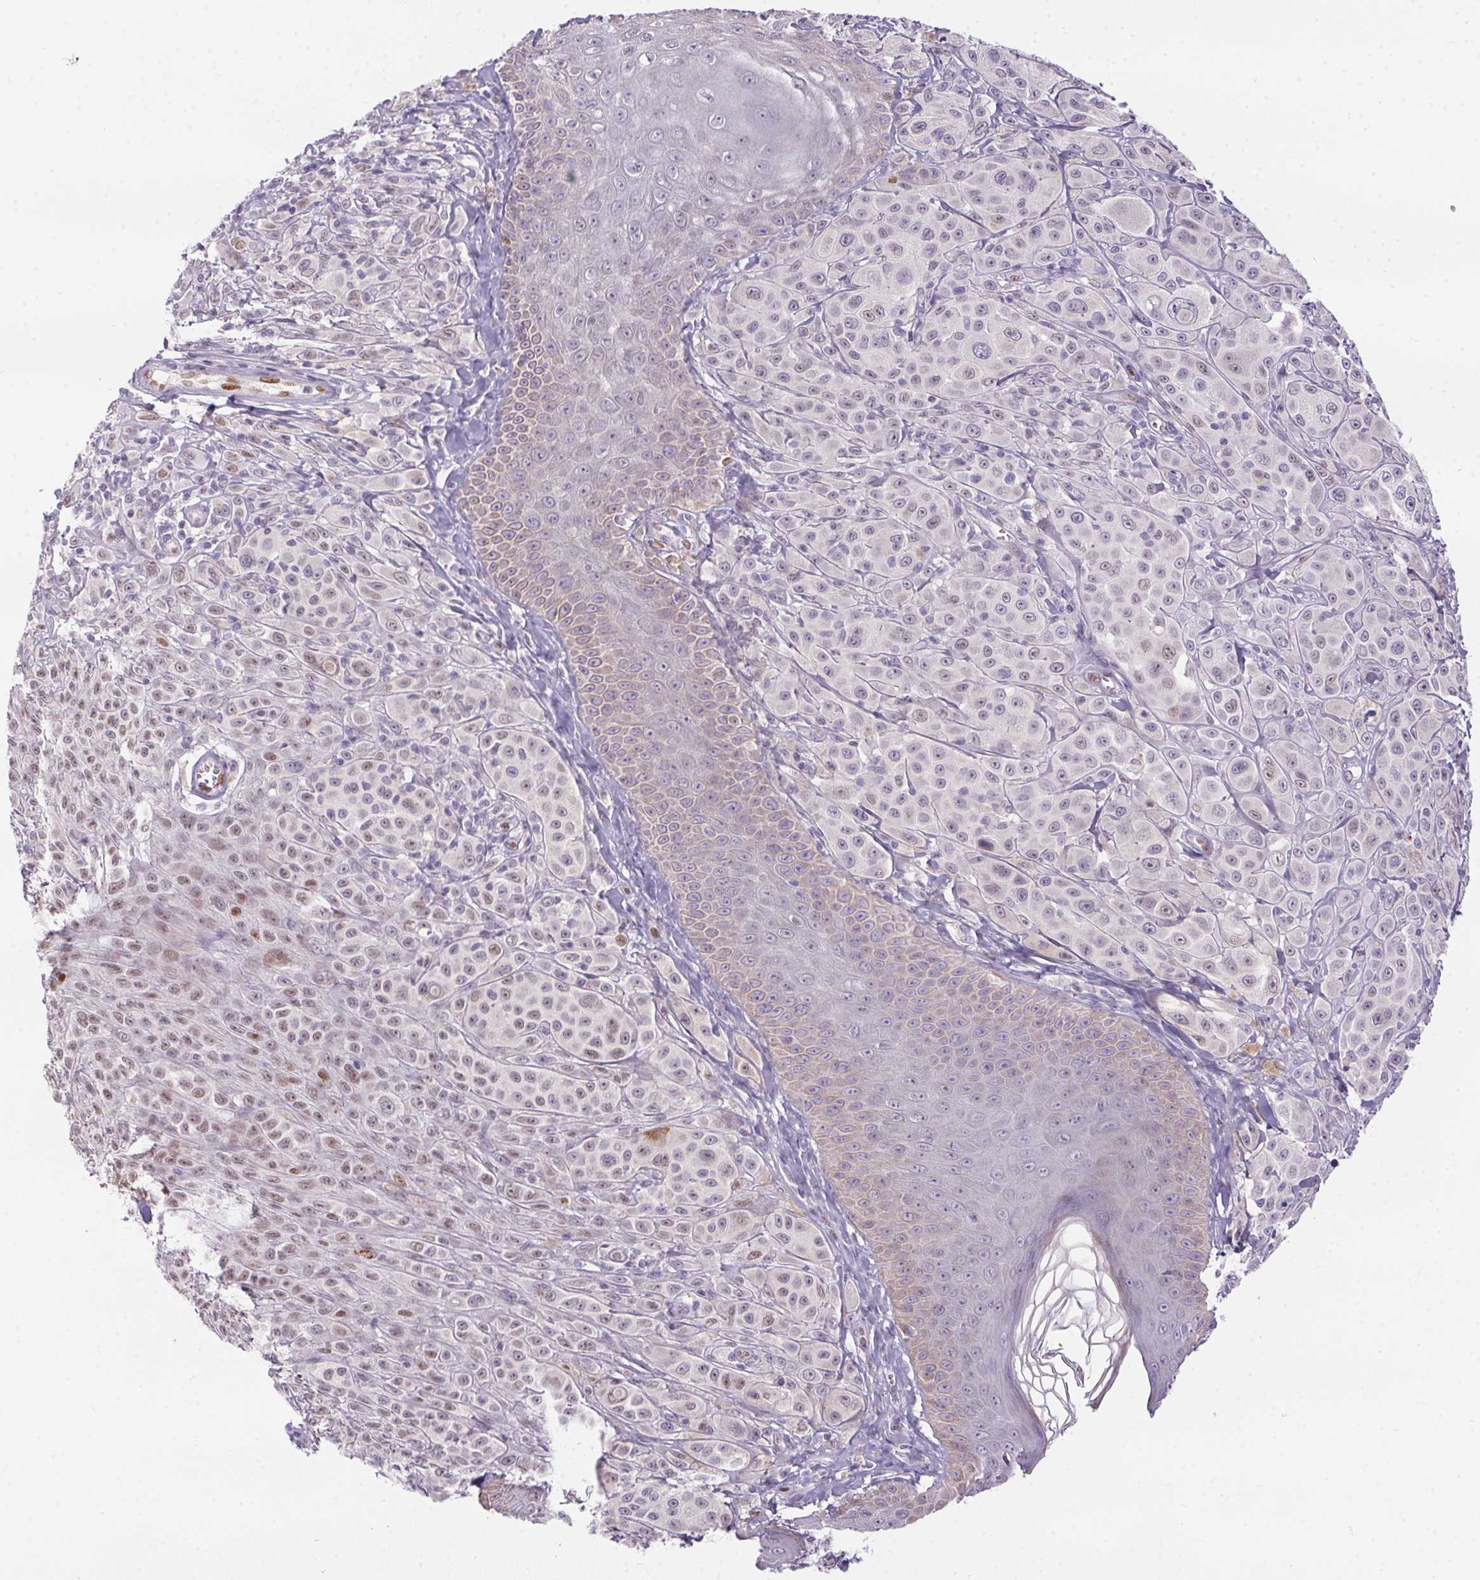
{"staining": {"intensity": "weak", "quantity": "<25%", "location": "nuclear"}, "tissue": "melanoma", "cell_type": "Tumor cells", "image_type": "cancer", "snomed": [{"axis": "morphology", "description": "Malignant melanoma, NOS"}, {"axis": "topography", "description": "Skin"}], "caption": "Immunohistochemistry (IHC) micrograph of human melanoma stained for a protein (brown), which exhibits no positivity in tumor cells.", "gene": "SP9", "patient": {"sex": "male", "age": 67}}